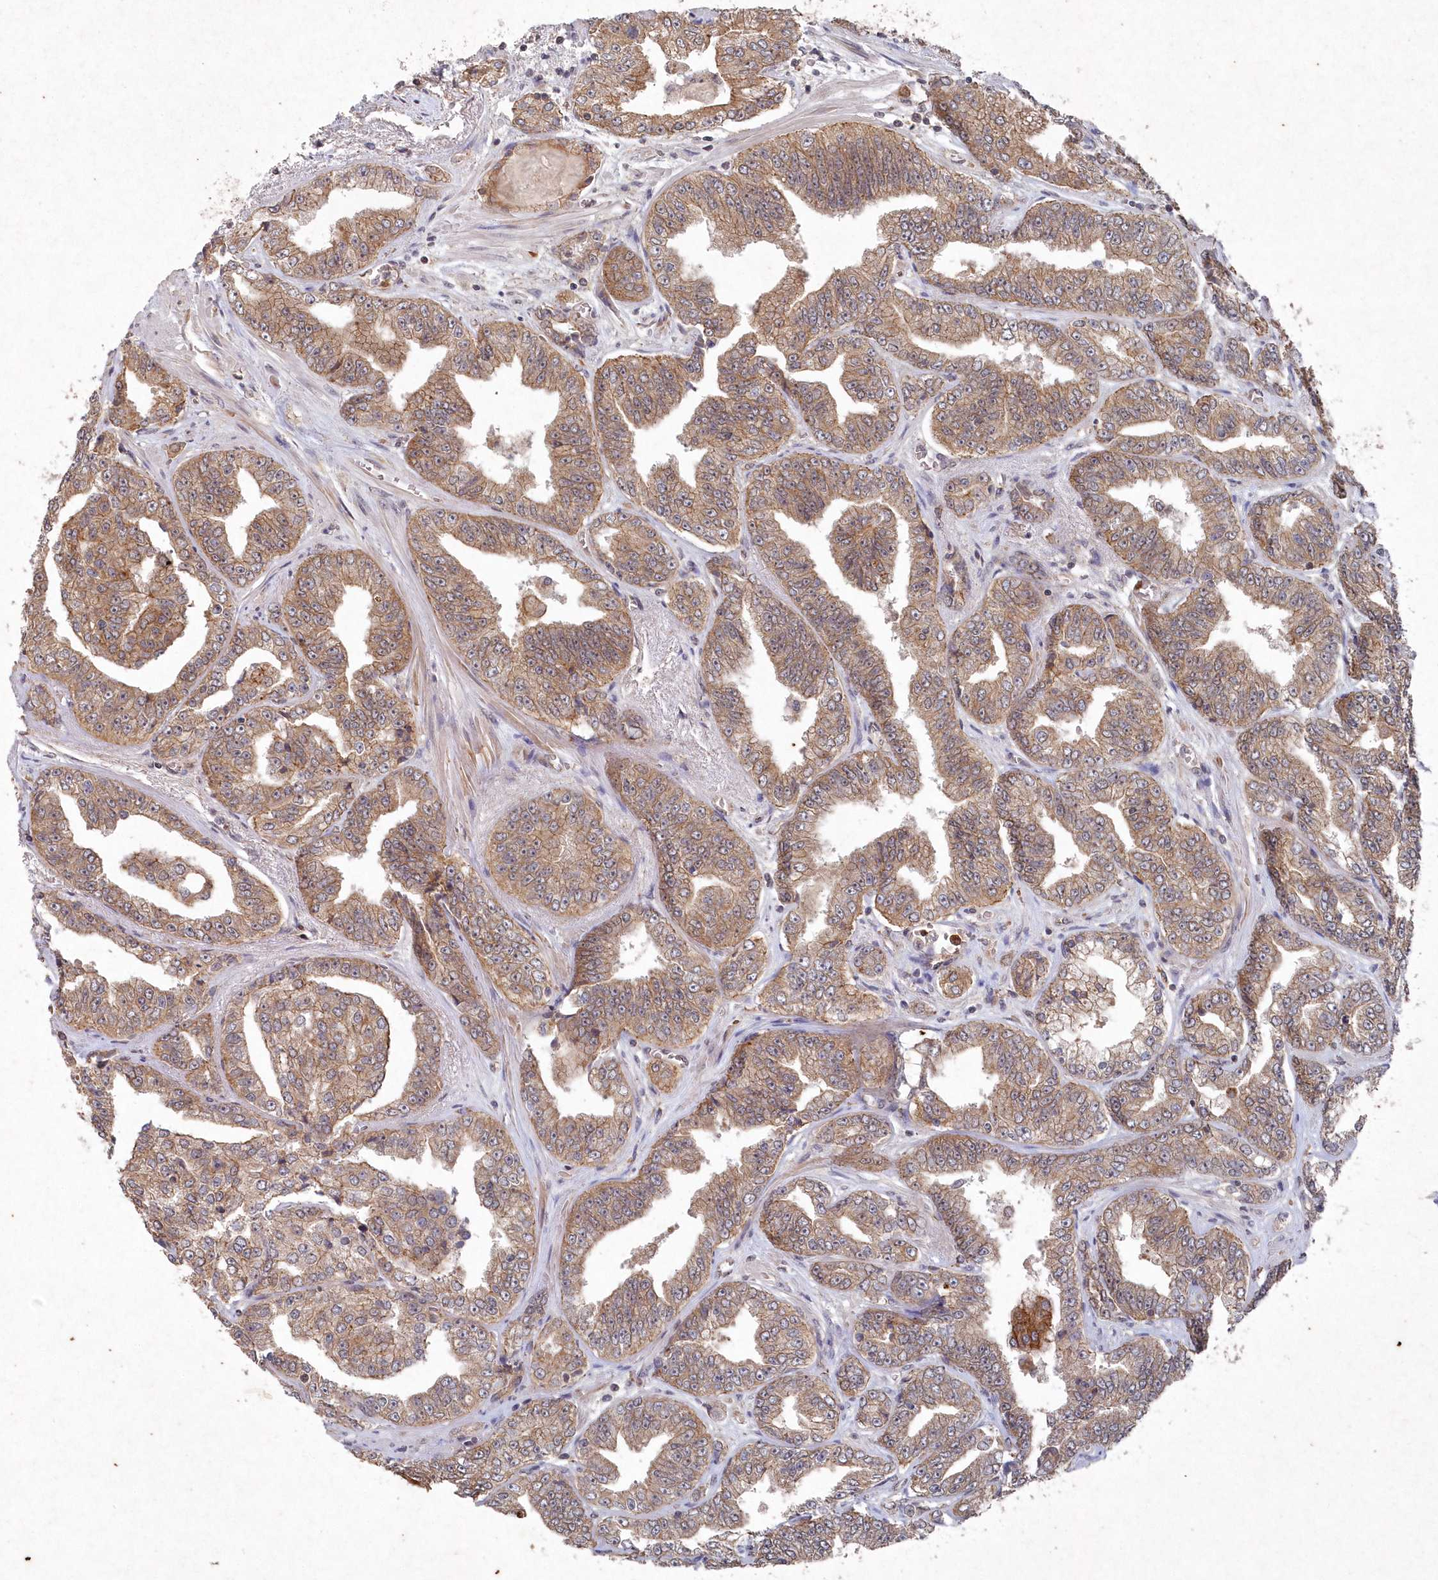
{"staining": {"intensity": "moderate", "quantity": ">75%", "location": "cytoplasmic/membranous"}, "tissue": "prostate cancer", "cell_type": "Tumor cells", "image_type": "cancer", "snomed": [{"axis": "morphology", "description": "Adenocarcinoma, High grade"}, {"axis": "topography", "description": "Prostate"}], "caption": "Immunohistochemistry histopathology image of prostate cancer (high-grade adenocarcinoma) stained for a protein (brown), which displays medium levels of moderate cytoplasmic/membranous staining in about >75% of tumor cells.", "gene": "VSIG2", "patient": {"sex": "male", "age": 71}}